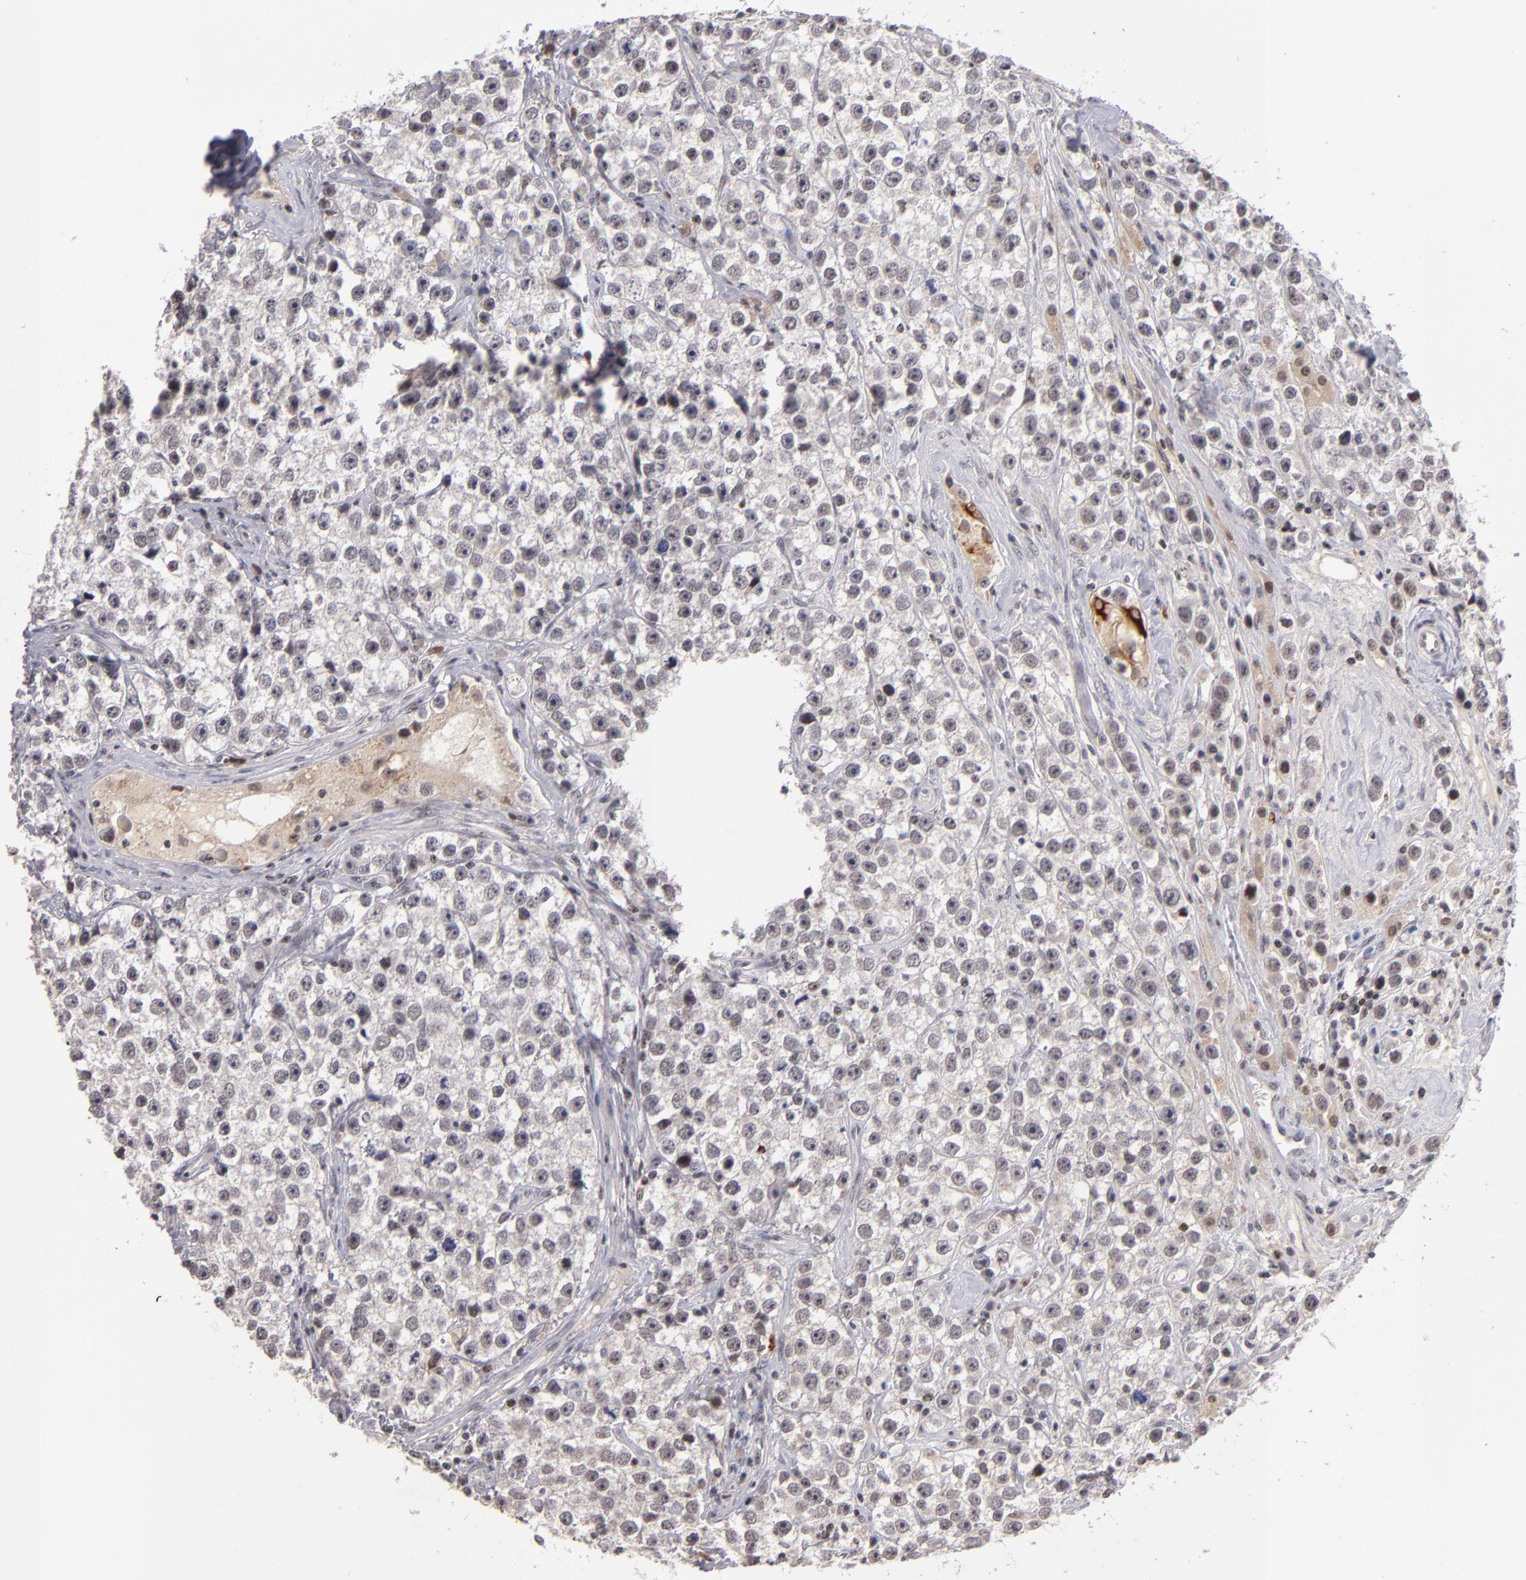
{"staining": {"intensity": "weak", "quantity": "25%-75%", "location": "cytoplasmic/membranous"}, "tissue": "testis cancer", "cell_type": "Tumor cells", "image_type": "cancer", "snomed": [{"axis": "morphology", "description": "Seminoma, NOS"}, {"axis": "topography", "description": "Testis"}], "caption": "Tumor cells show low levels of weak cytoplasmic/membranous expression in approximately 25%-75% of cells in human testis cancer.", "gene": "PCNX4", "patient": {"sex": "male", "age": 32}}